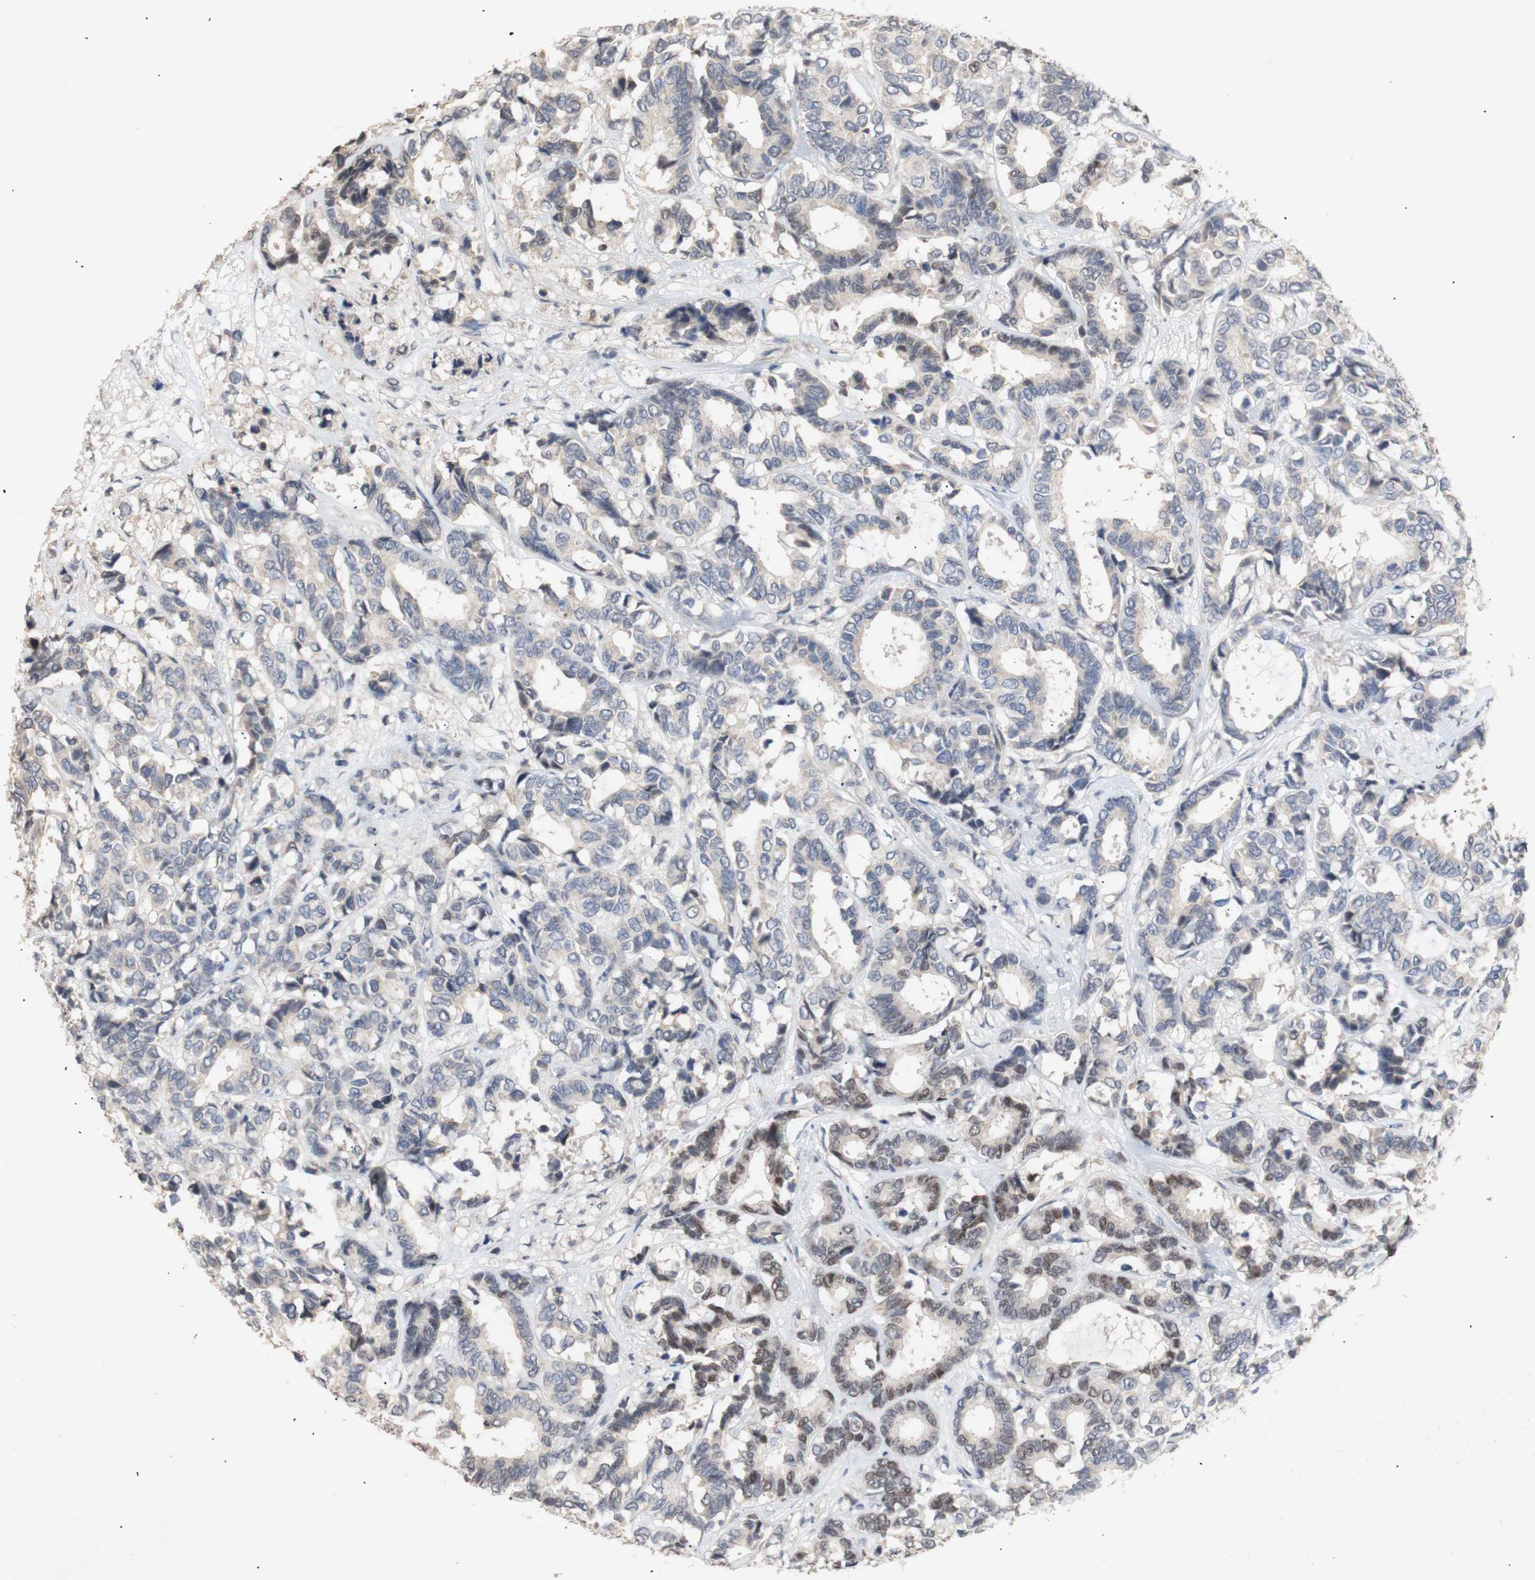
{"staining": {"intensity": "moderate", "quantity": "25%-75%", "location": "cytoplasmic/membranous,nuclear"}, "tissue": "breast cancer", "cell_type": "Tumor cells", "image_type": "cancer", "snomed": [{"axis": "morphology", "description": "Duct carcinoma"}, {"axis": "topography", "description": "Breast"}], "caption": "Protein expression analysis of breast invasive ductal carcinoma displays moderate cytoplasmic/membranous and nuclear expression in approximately 25%-75% of tumor cells.", "gene": "FOSB", "patient": {"sex": "female", "age": 87}}